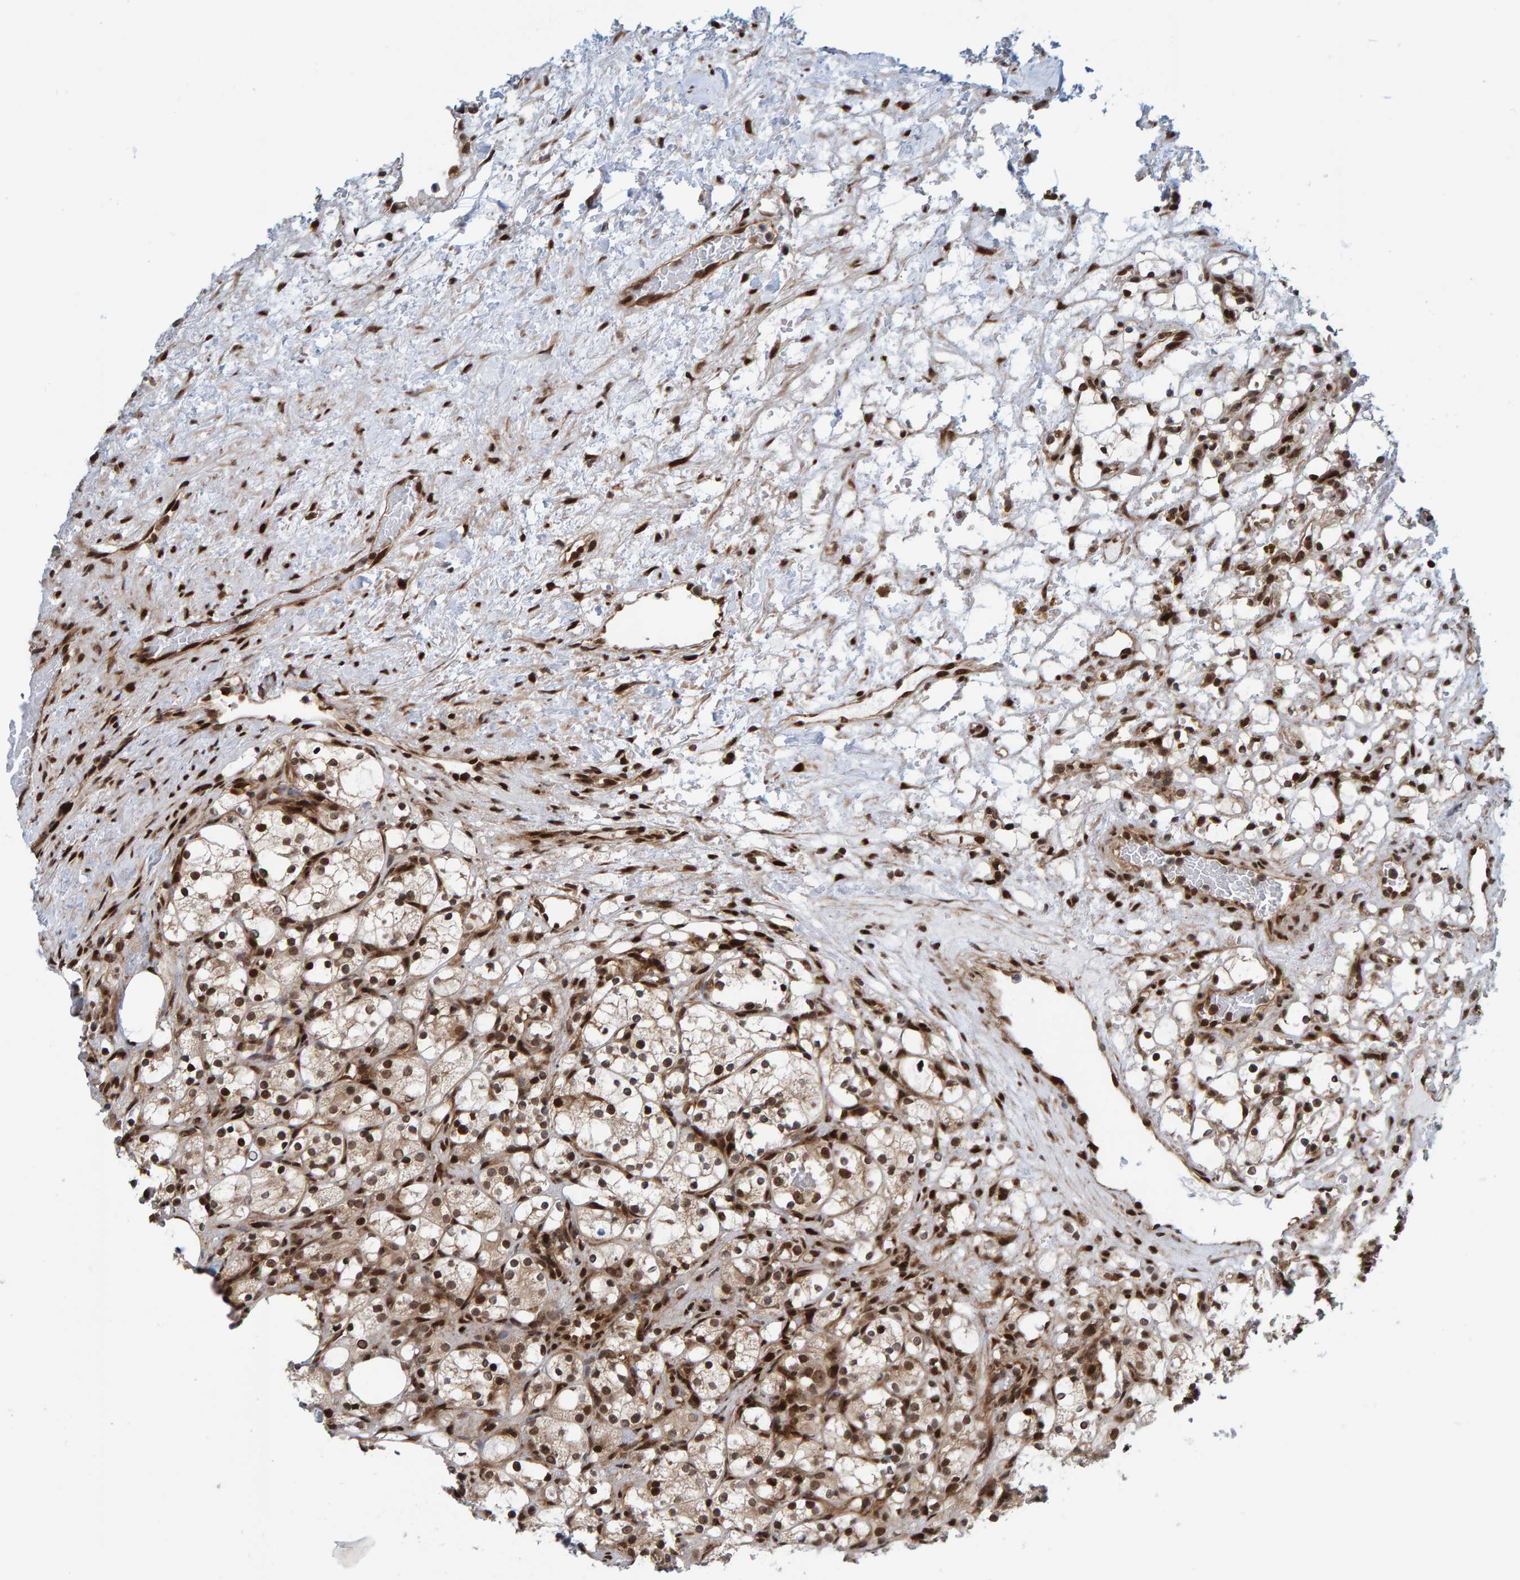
{"staining": {"intensity": "moderate", "quantity": ">75%", "location": "cytoplasmic/membranous,nuclear"}, "tissue": "renal cancer", "cell_type": "Tumor cells", "image_type": "cancer", "snomed": [{"axis": "morphology", "description": "Adenocarcinoma, NOS"}, {"axis": "topography", "description": "Kidney"}], "caption": "Immunohistochemical staining of human renal cancer shows moderate cytoplasmic/membranous and nuclear protein staining in approximately >75% of tumor cells. Immunohistochemistry (ihc) stains the protein in brown and the nuclei are stained blue.", "gene": "ZNF366", "patient": {"sex": "female", "age": 69}}